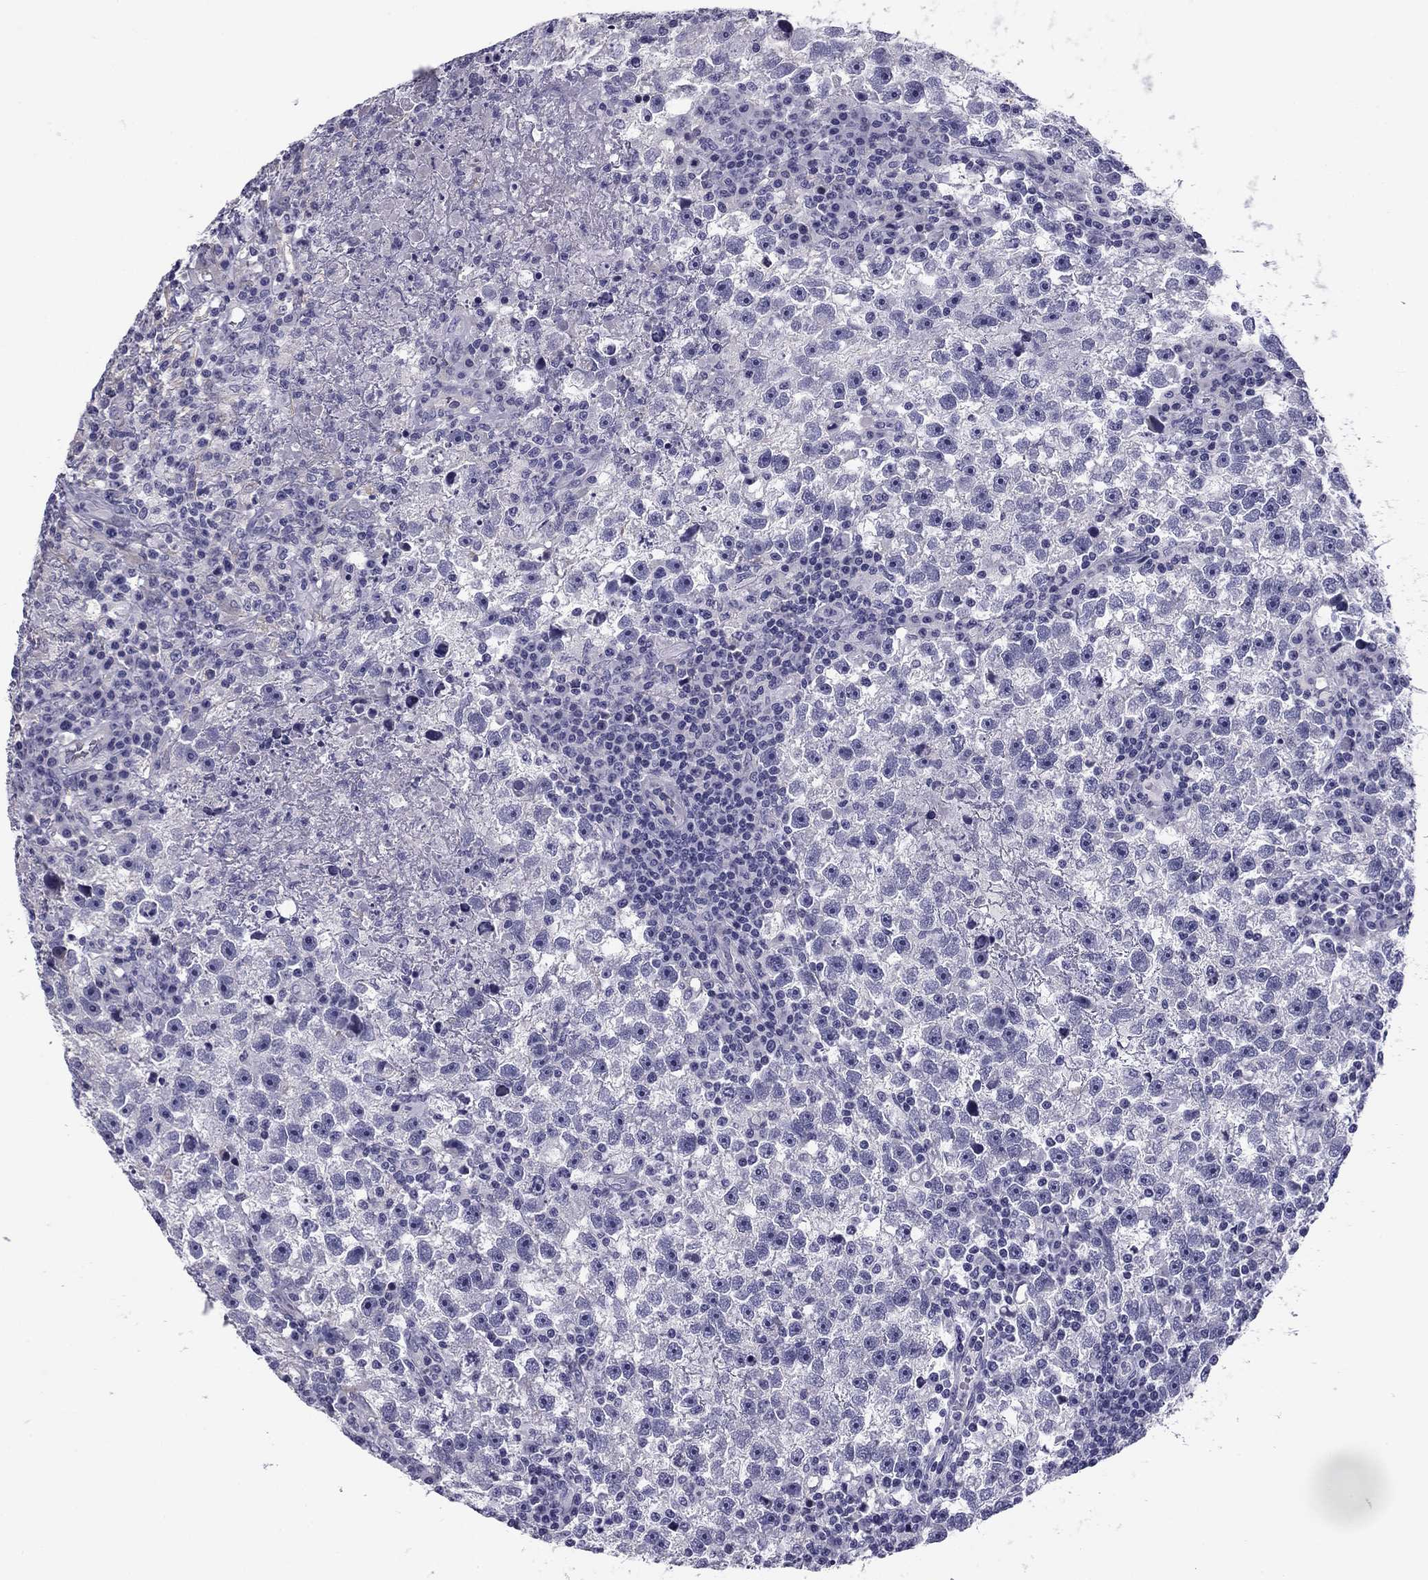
{"staining": {"intensity": "negative", "quantity": "none", "location": "none"}, "tissue": "testis cancer", "cell_type": "Tumor cells", "image_type": "cancer", "snomed": [{"axis": "morphology", "description": "Seminoma, NOS"}, {"axis": "topography", "description": "Testis"}], "caption": "IHC photomicrograph of neoplastic tissue: human seminoma (testis) stained with DAB exhibits no significant protein staining in tumor cells.", "gene": "FLNC", "patient": {"sex": "male", "age": 47}}